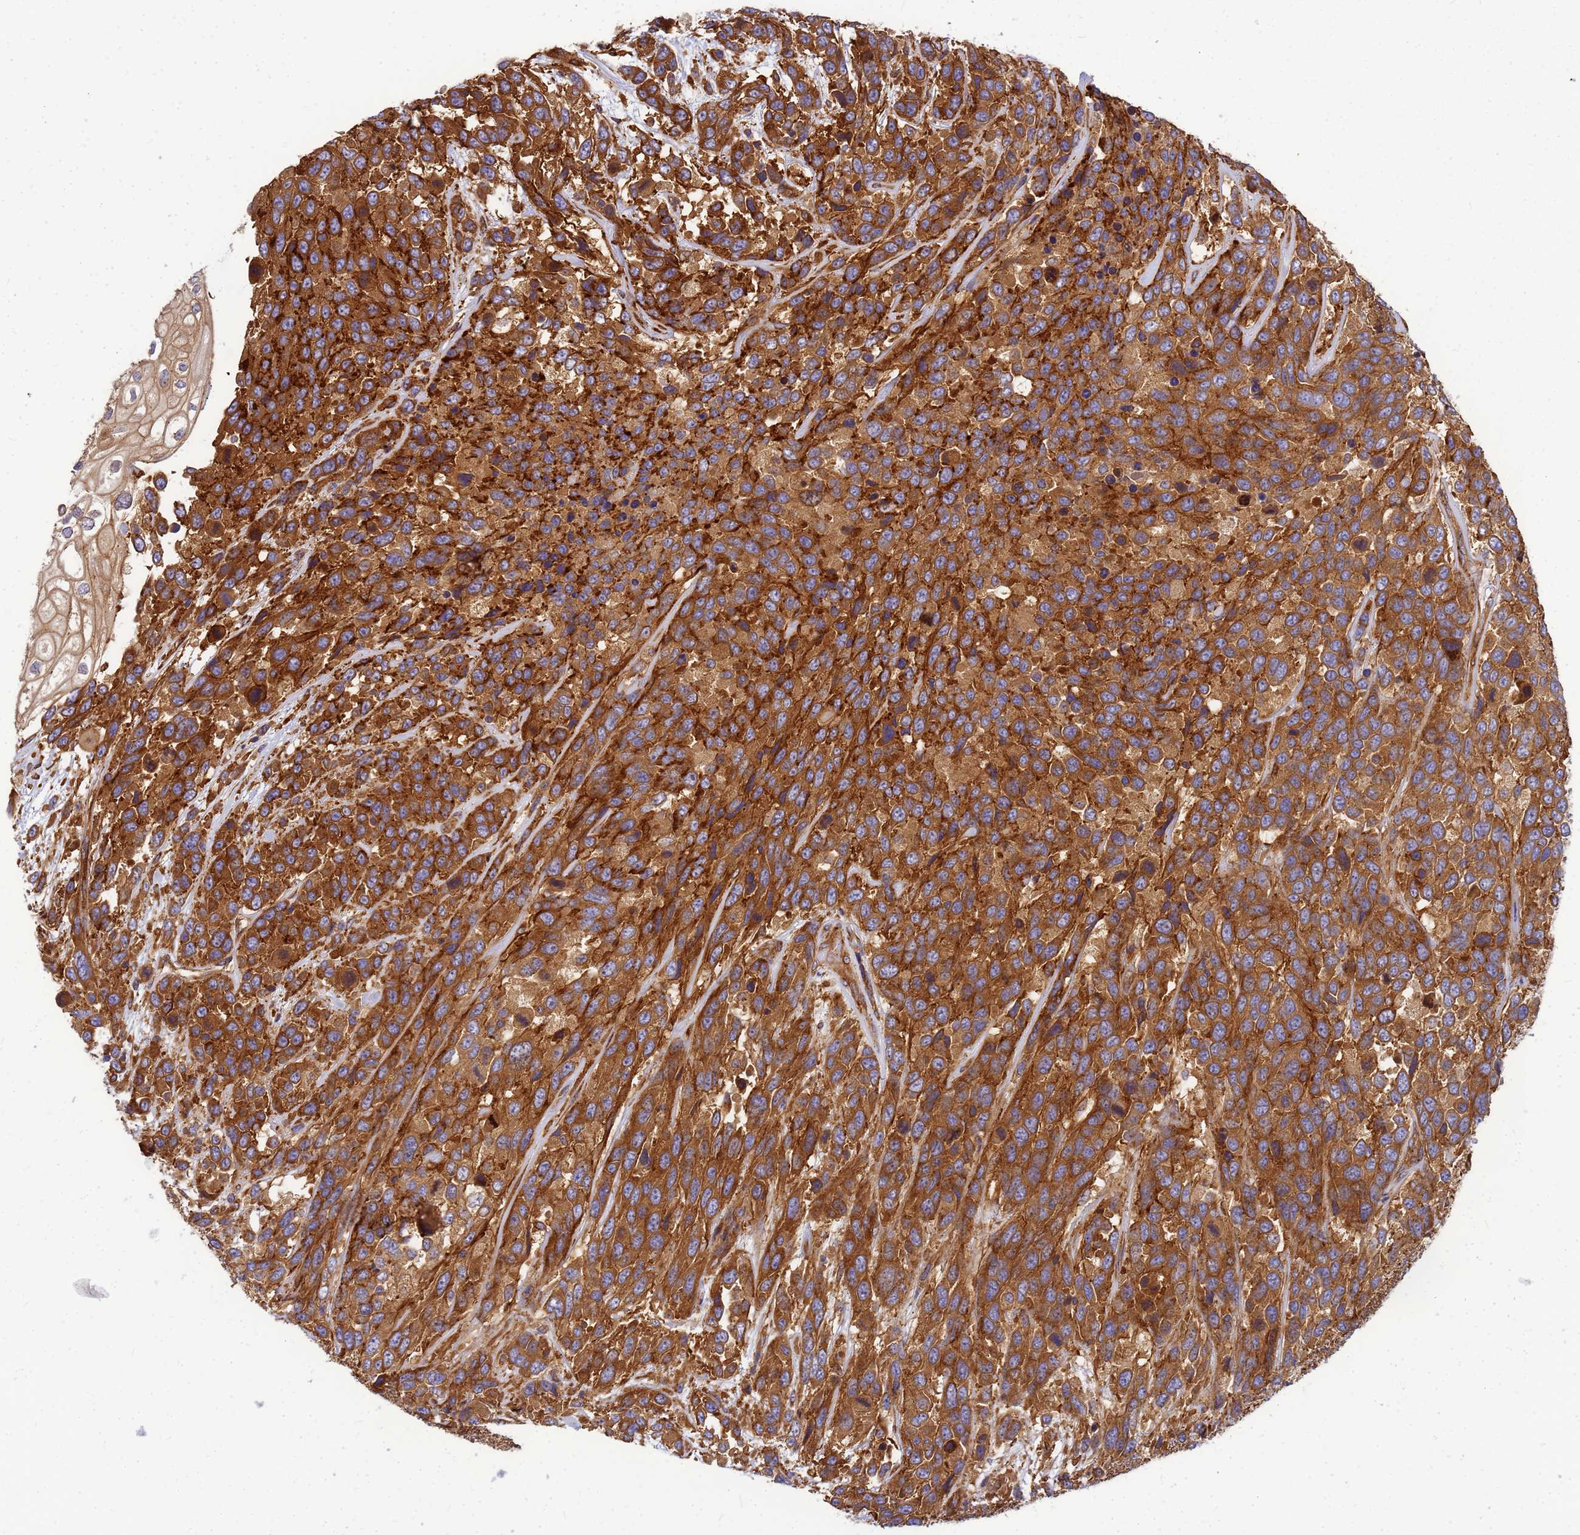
{"staining": {"intensity": "strong", "quantity": "25%-75%", "location": "cytoplasmic/membranous"}, "tissue": "urothelial cancer", "cell_type": "Tumor cells", "image_type": "cancer", "snomed": [{"axis": "morphology", "description": "Urothelial carcinoma, High grade"}, {"axis": "topography", "description": "Urinary bladder"}], "caption": "Urothelial carcinoma (high-grade) tissue reveals strong cytoplasmic/membranous staining in about 25%-75% of tumor cells (DAB (3,3'-diaminobenzidine) IHC with brightfield microscopy, high magnification).", "gene": "C2CD5", "patient": {"sex": "female", "age": 70}}